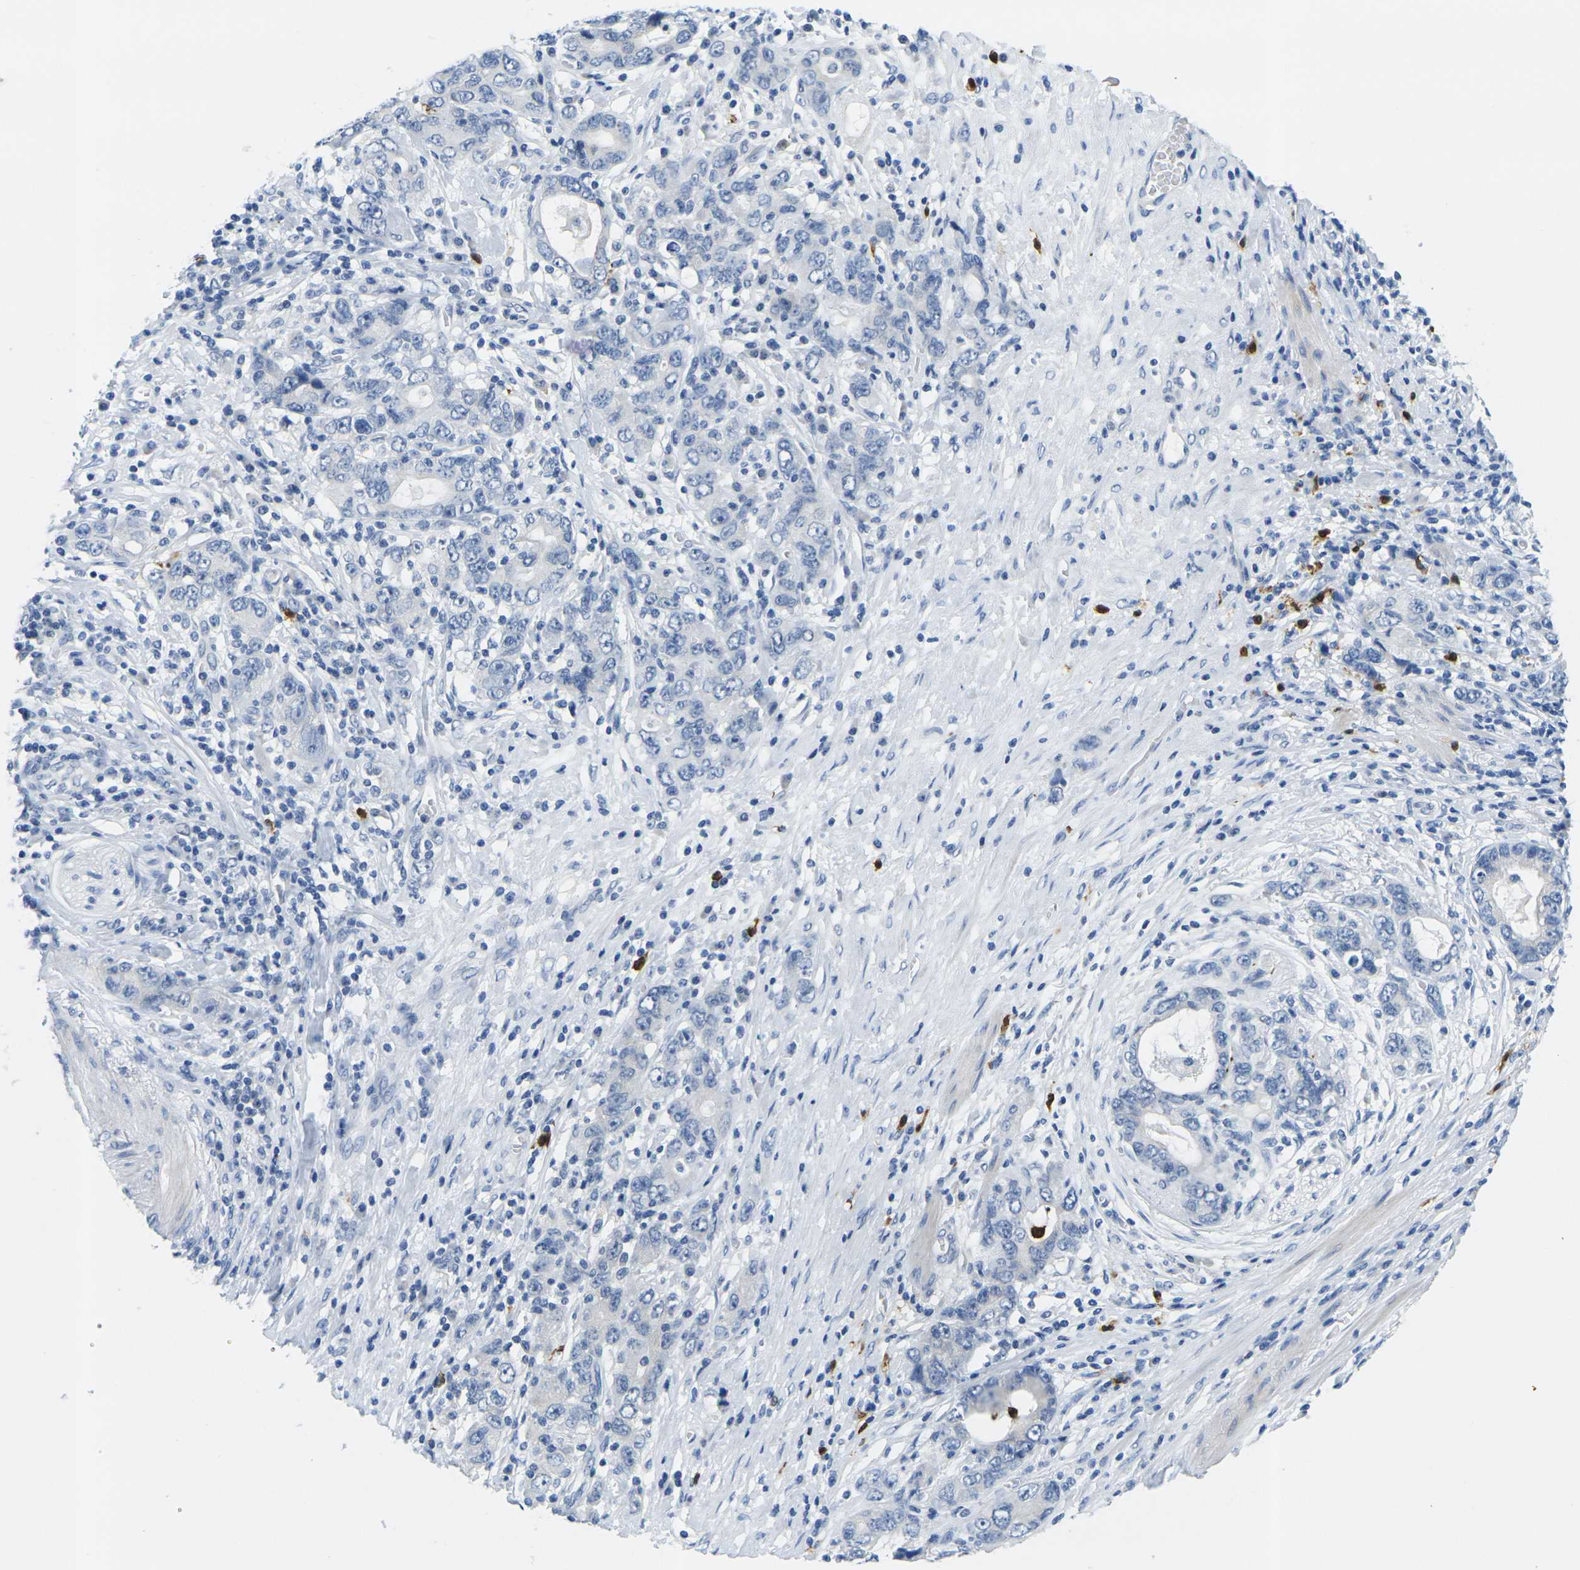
{"staining": {"intensity": "negative", "quantity": "none", "location": "none"}, "tissue": "stomach cancer", "cell_type": "Tumor cells", "image_type": "cancer", "snomed": [{"axis": "morphology", "description": "Adenocarcinoma, NOS"}, {"axis": "topography", "description": "Stomach, lower"}], "caption": "Immunohistochemistry (IHC) histopathology image of neoplastic tissue: human stomach cancer (adenocarcinoma) stained with DAB (3,3'-diaminobenzidine) displays no significant protein positivity in tumor cells.", "gene": "GPR15", "patient": {"sex": "female", "age": 93}}